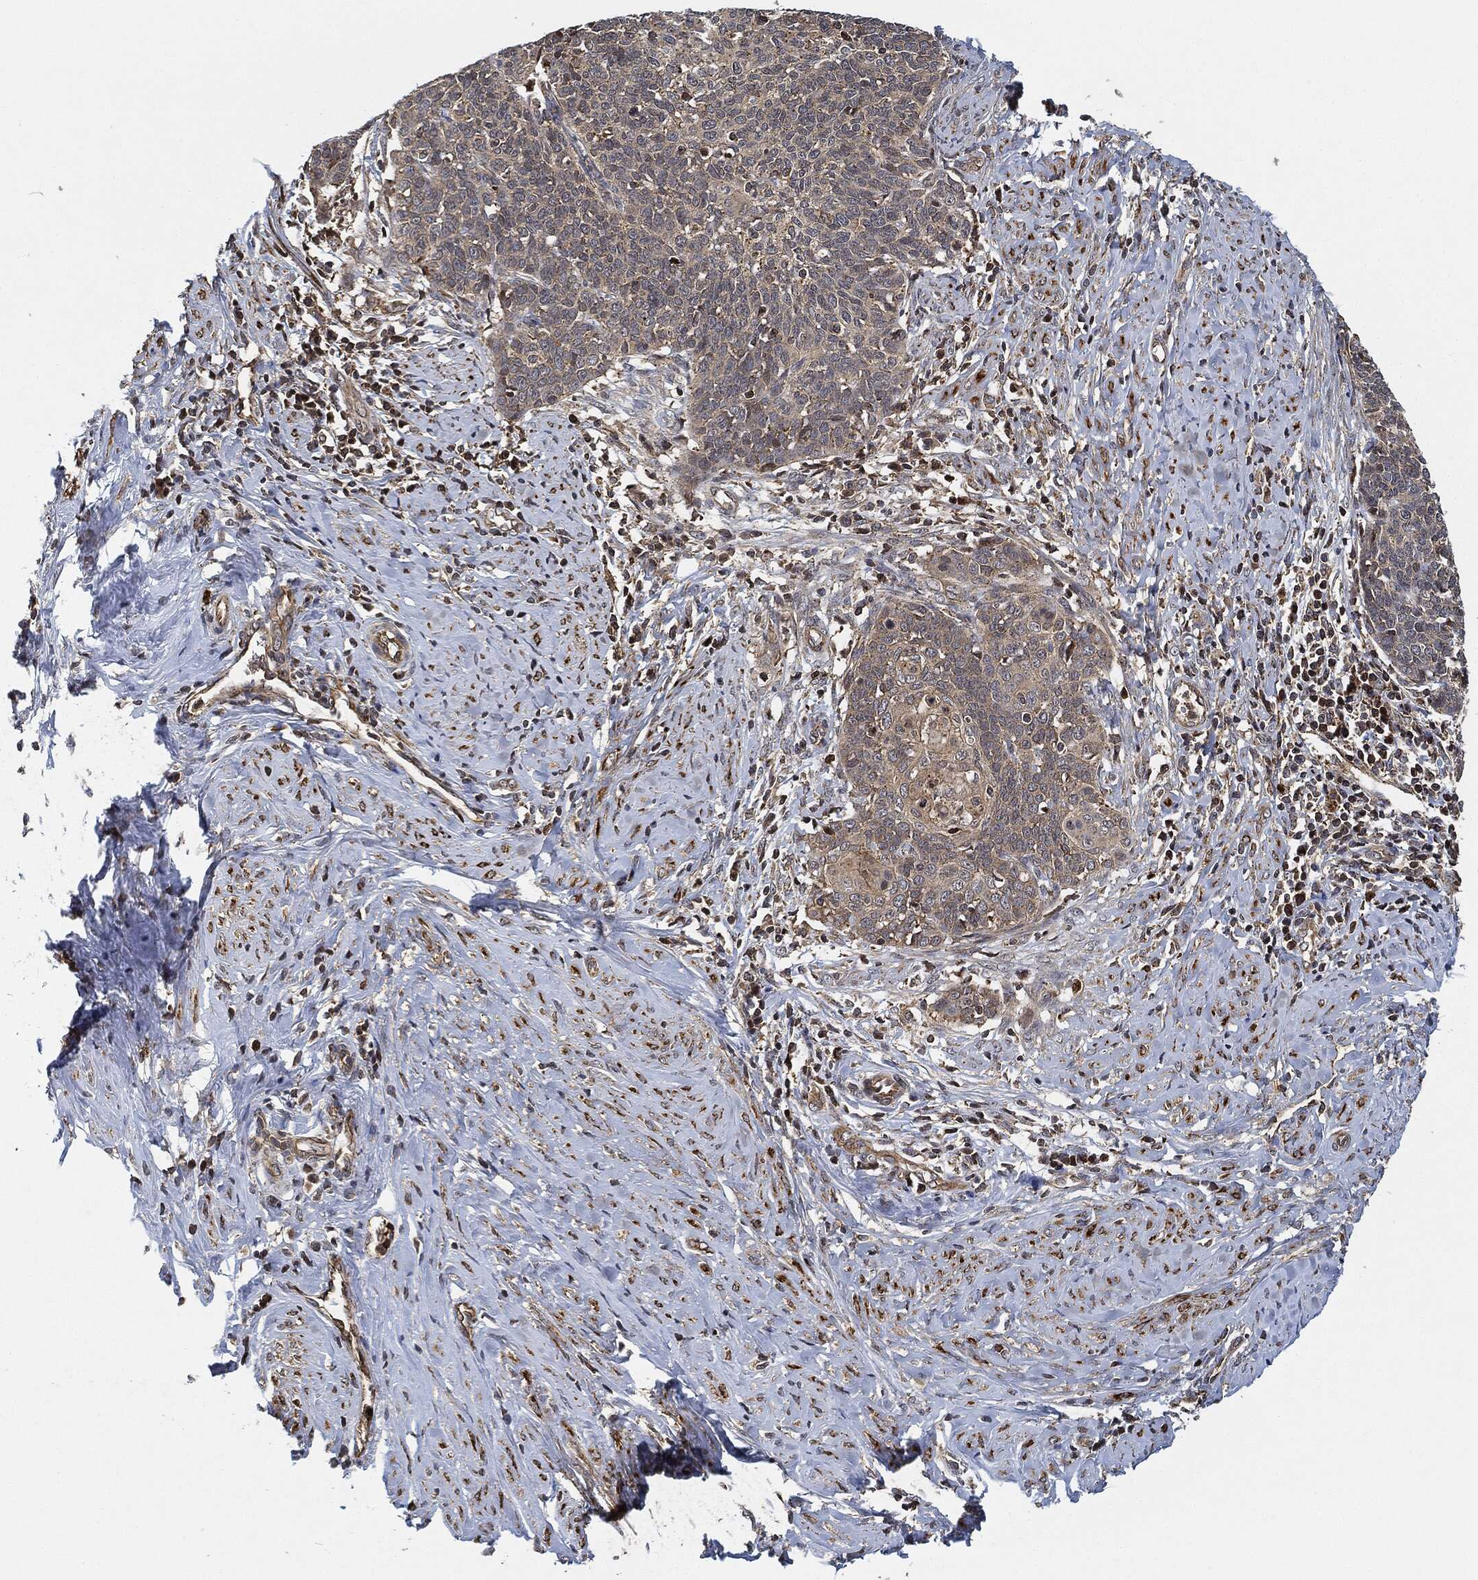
{"staining": {"intensity": "weak", "quantity": "25%-75%", "location": "cytoplasmic/membranous"}, "tissue": "cervical cancer", "cell_type": "Tumor cells", "image_type": "cancer", "snomed": [{"axis": "morphology", "description": "Normal tissue, NOS"}, {"axis": "morphology", "description": "Squamous cell carcinoma, NOS"}, {"axis": "topography", "description": "Cervix"}], "caption": "A high-resolution photomicrograph shows immunohistochemistry staining of cervical cancer (squamous cell carcinoma), which reveals weak cytoplasmic/membranous expression in about 25%-75% of tumor cells. The staining was performed using DAB to visualize the protein expression in brown, while the nuclei were stained in blue with hematoxylin (Magnification: 20x).", "gene": "MAP3K3", "patient": {"sex": "female", "age": 39}}